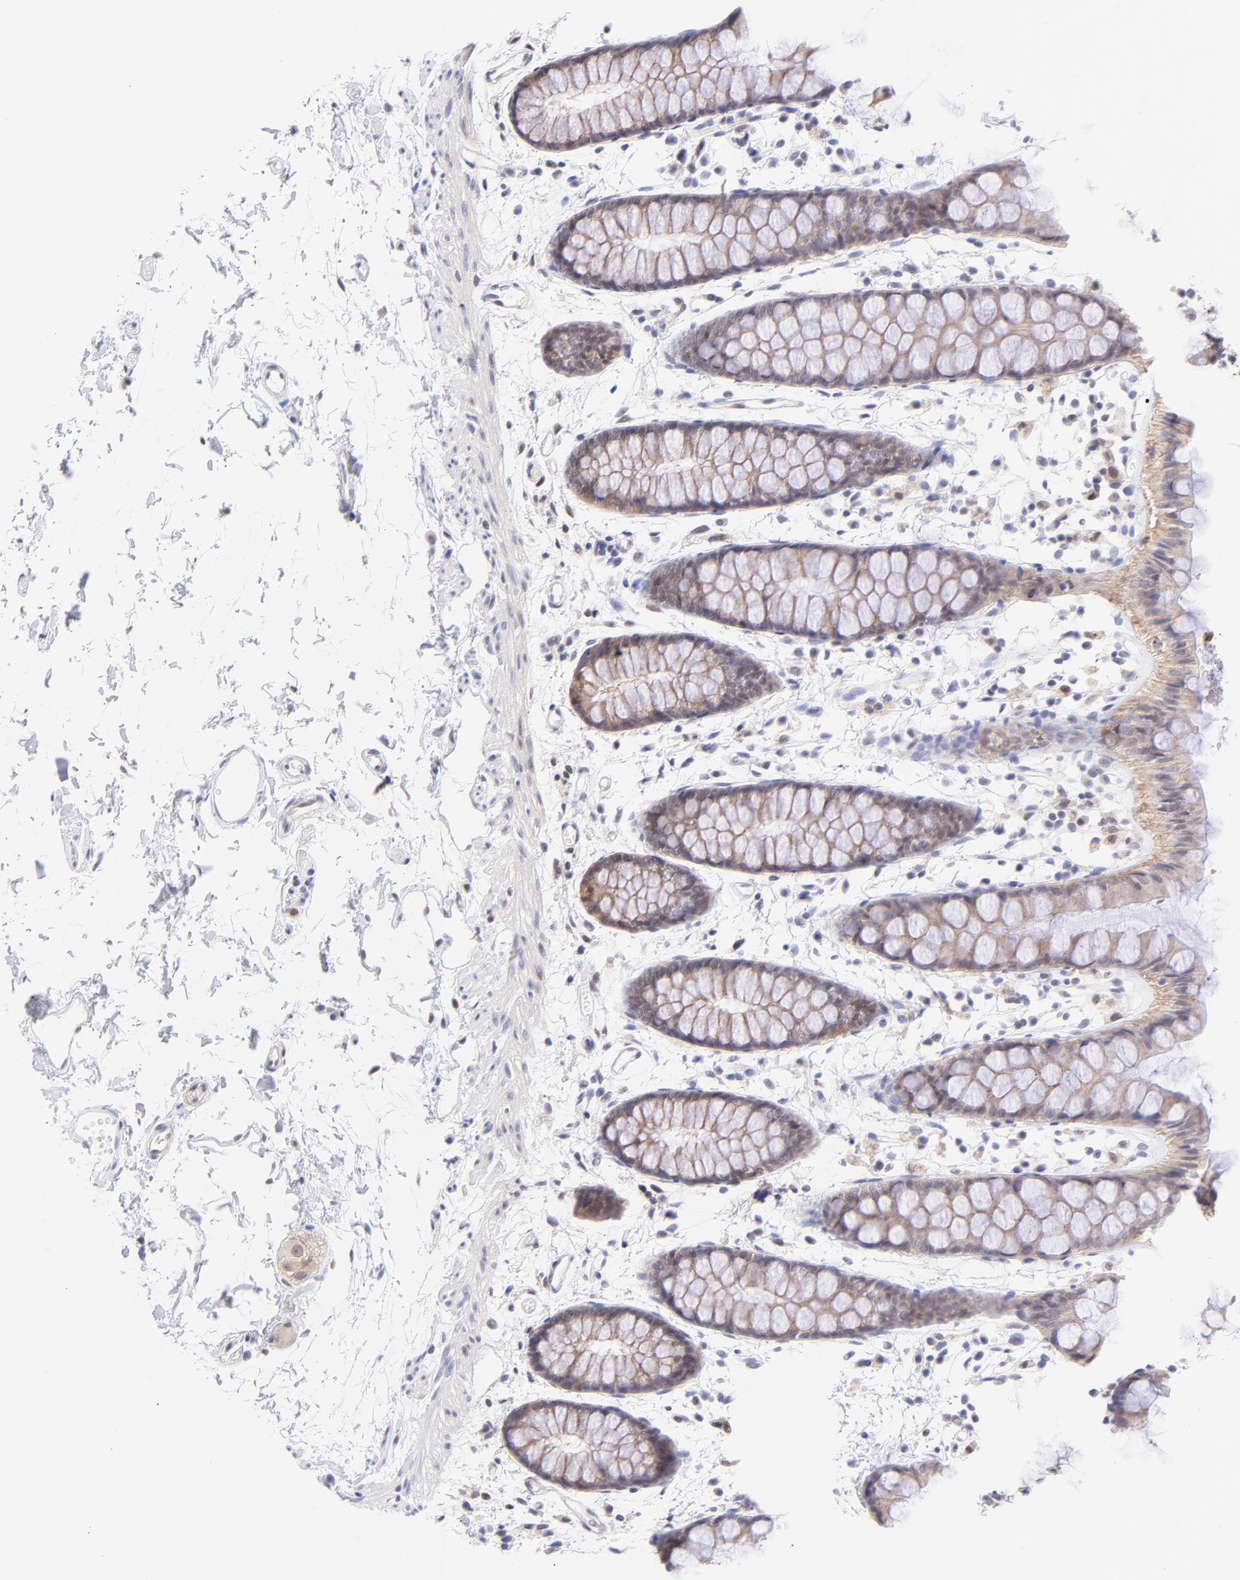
{"staining": {"intensity": "weak", "quantity": ">75%", "location": "cytoplasmic/membranous"}, "tissue": "rectum", "cell_type": "Glandular cells", "image_type": "normal", "snomed": [{"axis": "morphology", "description": "Normal tissue, NOS"}, {"axis": "topography", "description": "Rectum"}], "caption": "Immunohistochemical staining of benign human rectum reveals >75% levels of weak cytoplasmic/membranous protein positivity in about >75% of glandular cells.", "gene": "PBDC1", "patient": {"sex": "female", "age": 66}}